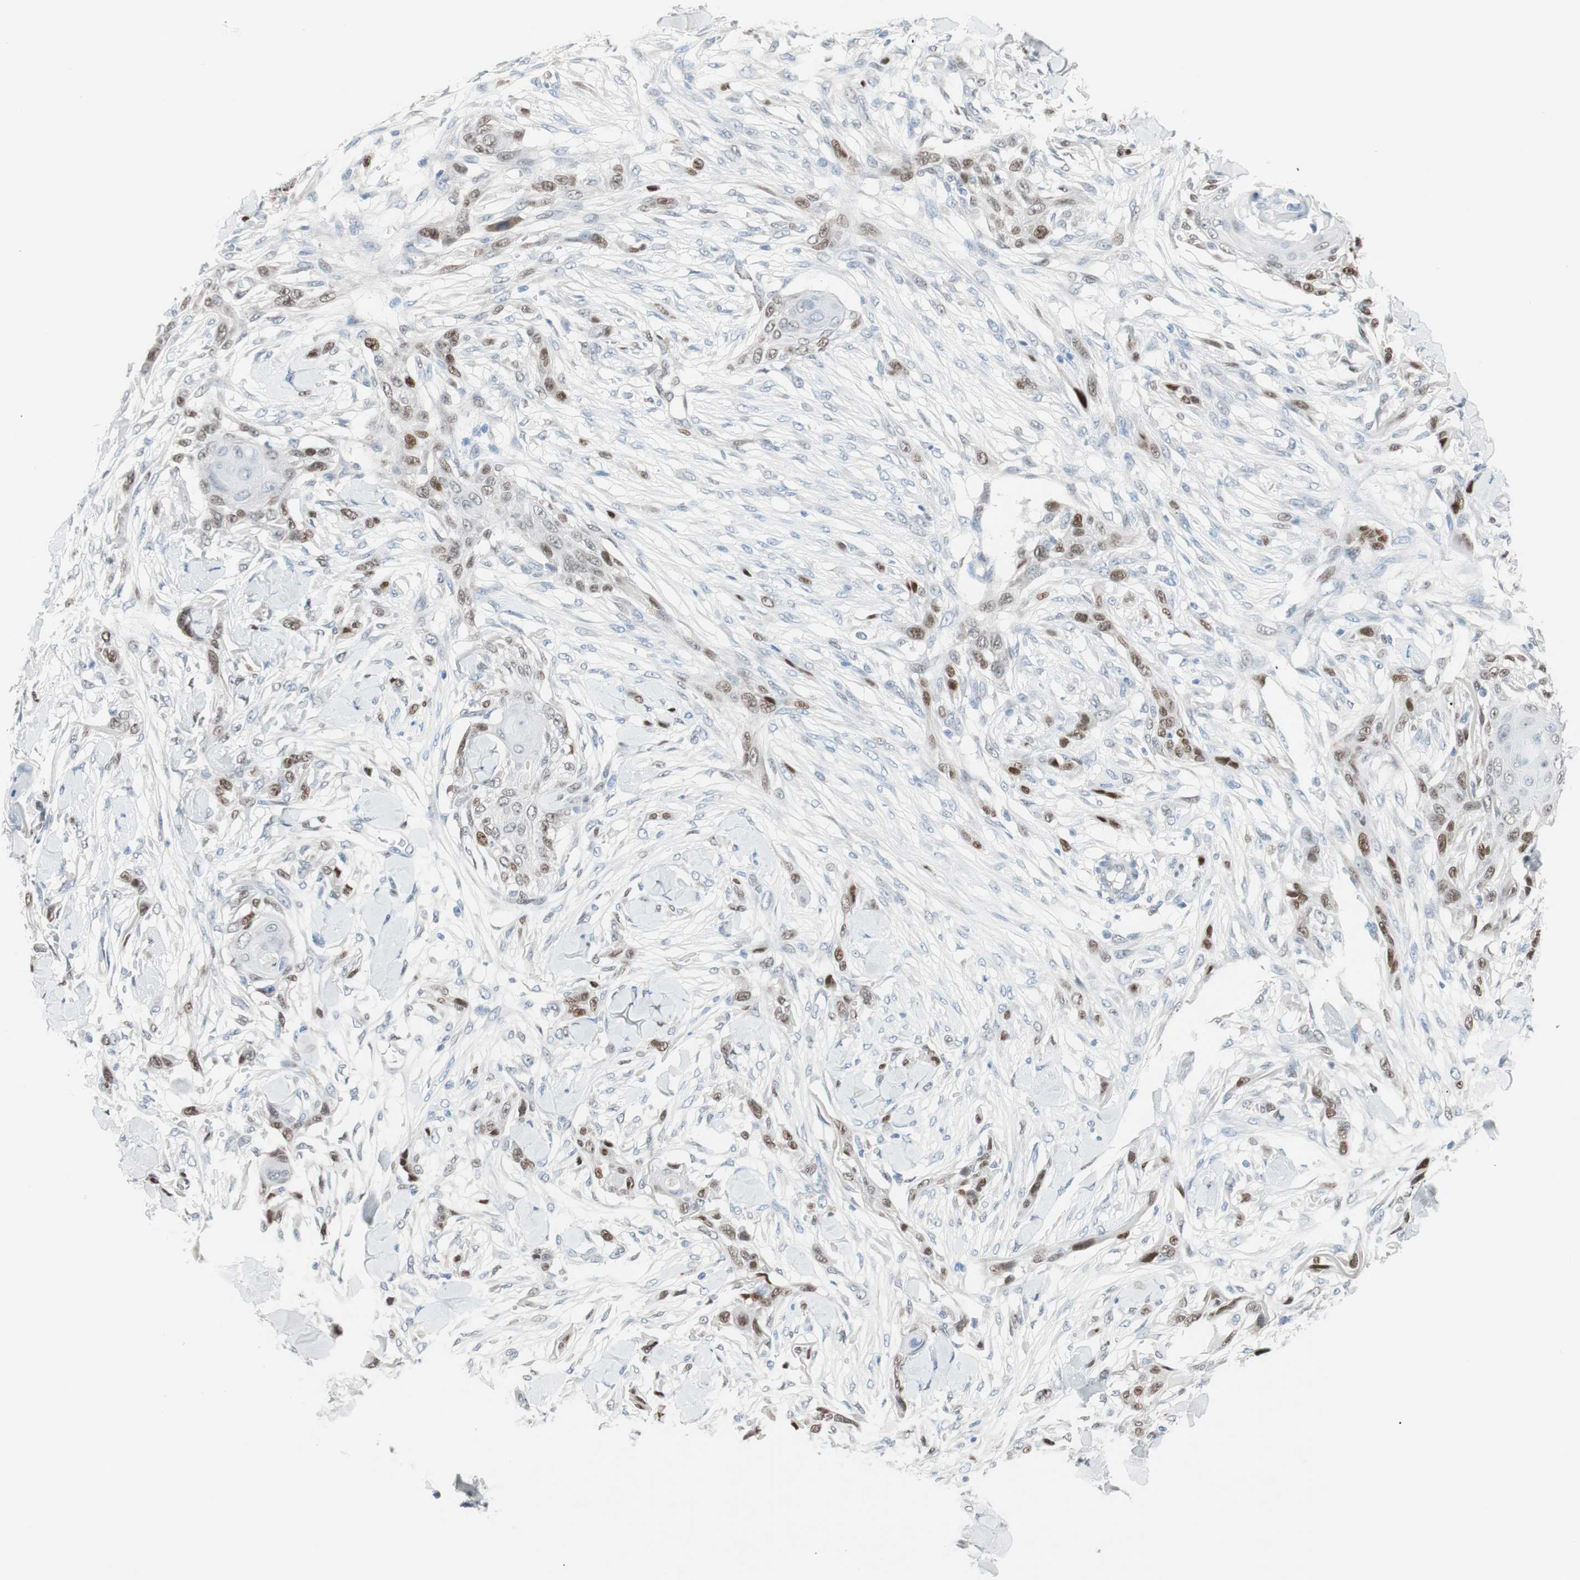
{"staining": {"intensity": "moderate", "quantity": "25%-75%", "location": "nuclear"}, "tissue": "skin cancer", "cell_type": "Tumor cells", "image_type": "cancer", "snomed": [{"axis": "morphology", "description": "Squamous cell carcinoma, NOS"}, {"axis": "topography", "description": "Skin"}], "caption": "Brown immunohistochemical staining in squamous cell carcinoma (skin) displays moderate nuclear positivity in about 25%-75% of tumor cells.", "gene": "FOSL1", "patient": {"sex": "female", "age": 59}}